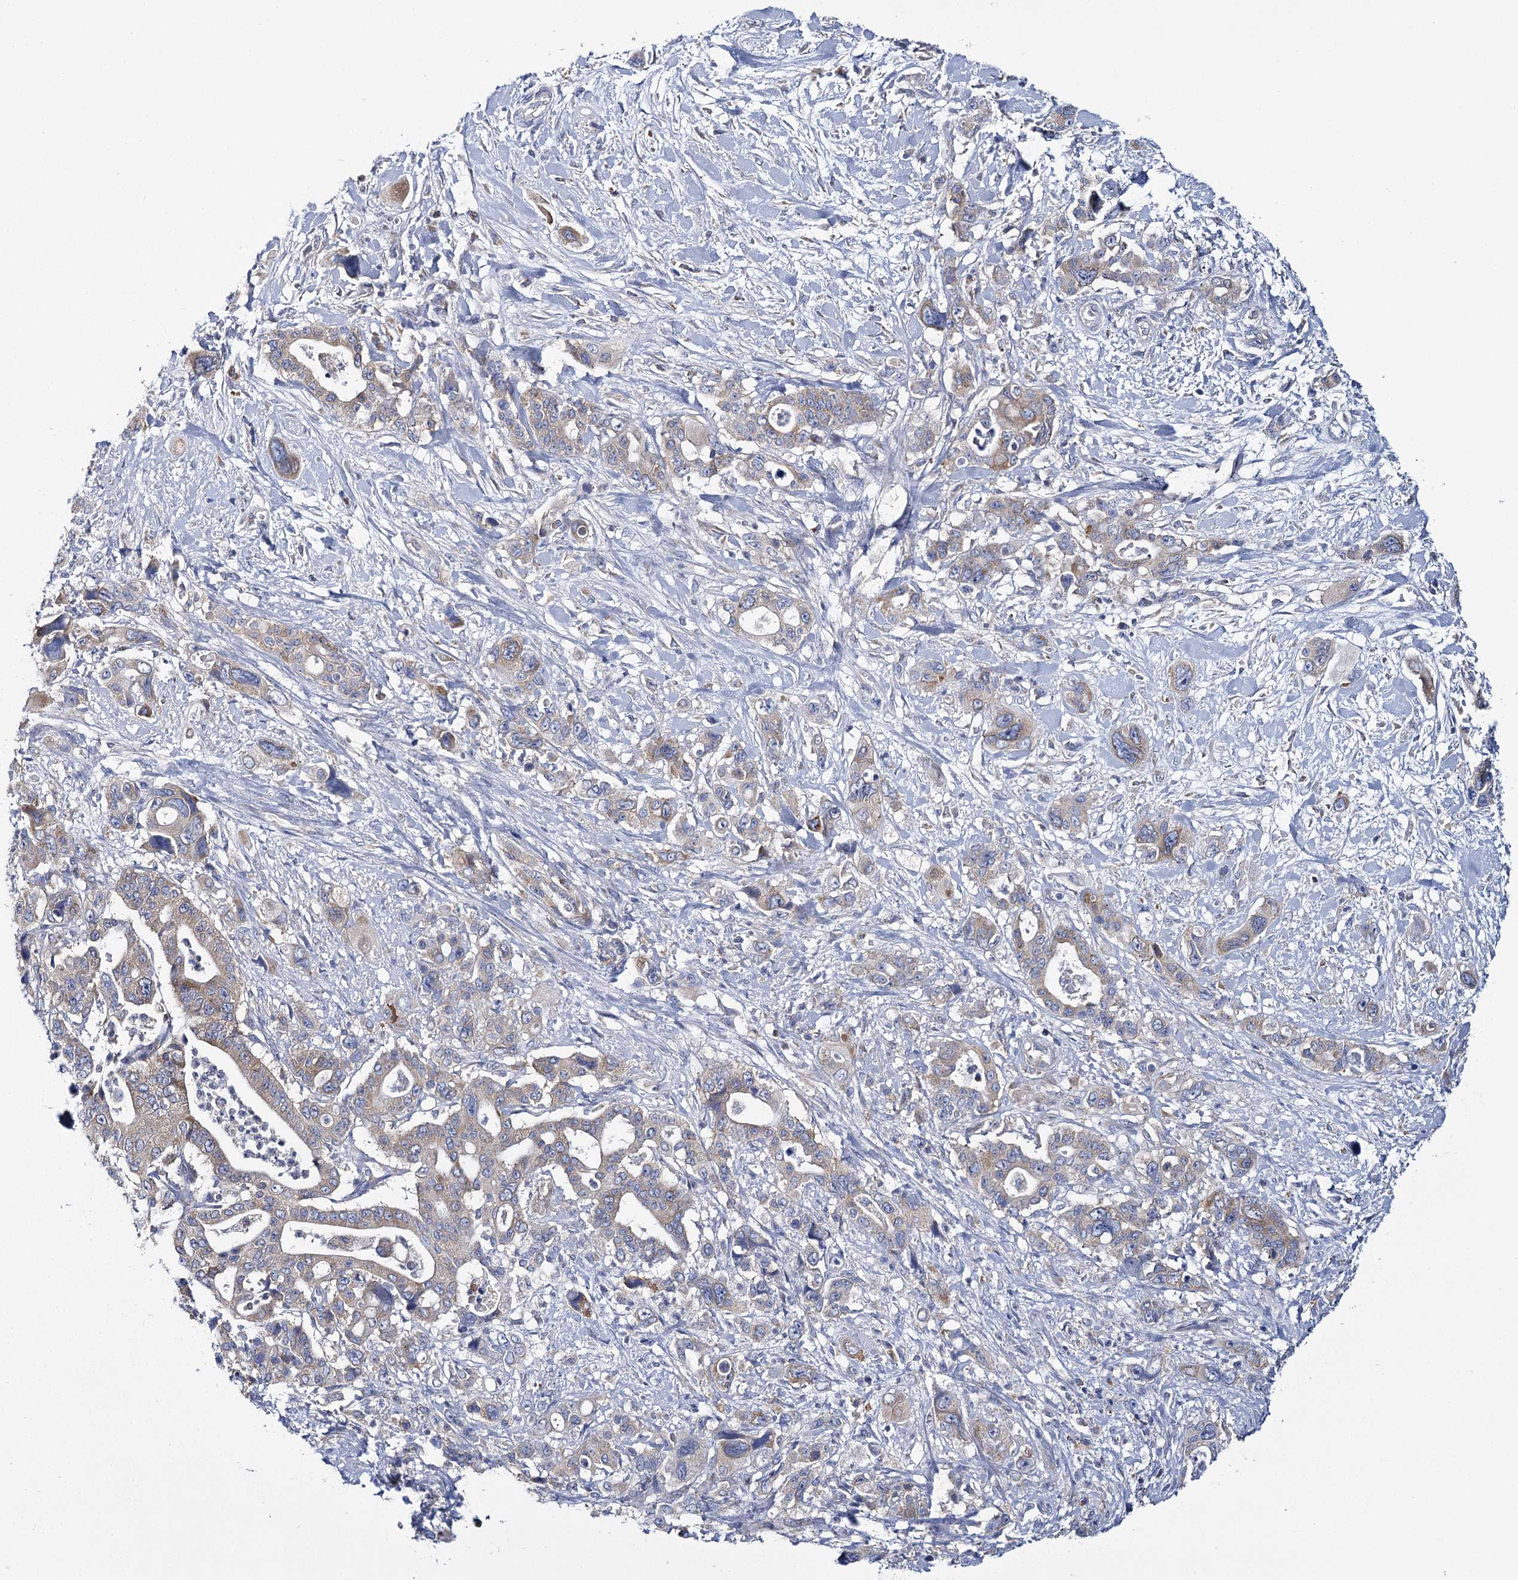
{"staining": {"intensity": "moderate", "quantity": "25%-75%", "location": "cytoplasmic/membranous"}, "tissue": "pancreatic cancer", "cell_type": "Tumor cells", "image_type": "cancer", "snomed": [{"axis": "morphology", "description": "Adenocarcinoma, NOS"}, {"axis": "topography", "description": "Pancreas"}], "caption": "Pancreatic cancer stained with DAB IHC demonstrates medium levels of moderate cytoplasmic/membranous positivity in approximately 25%-75% of tumor cells. The staining was performed using DAB to visualize the protein expression in brown, while the nuclei were stained in blue with hematoxylin (Magnification: 20x).", "gene": "THUMPD3", "patient": {"sex": "male", "age": 46}}